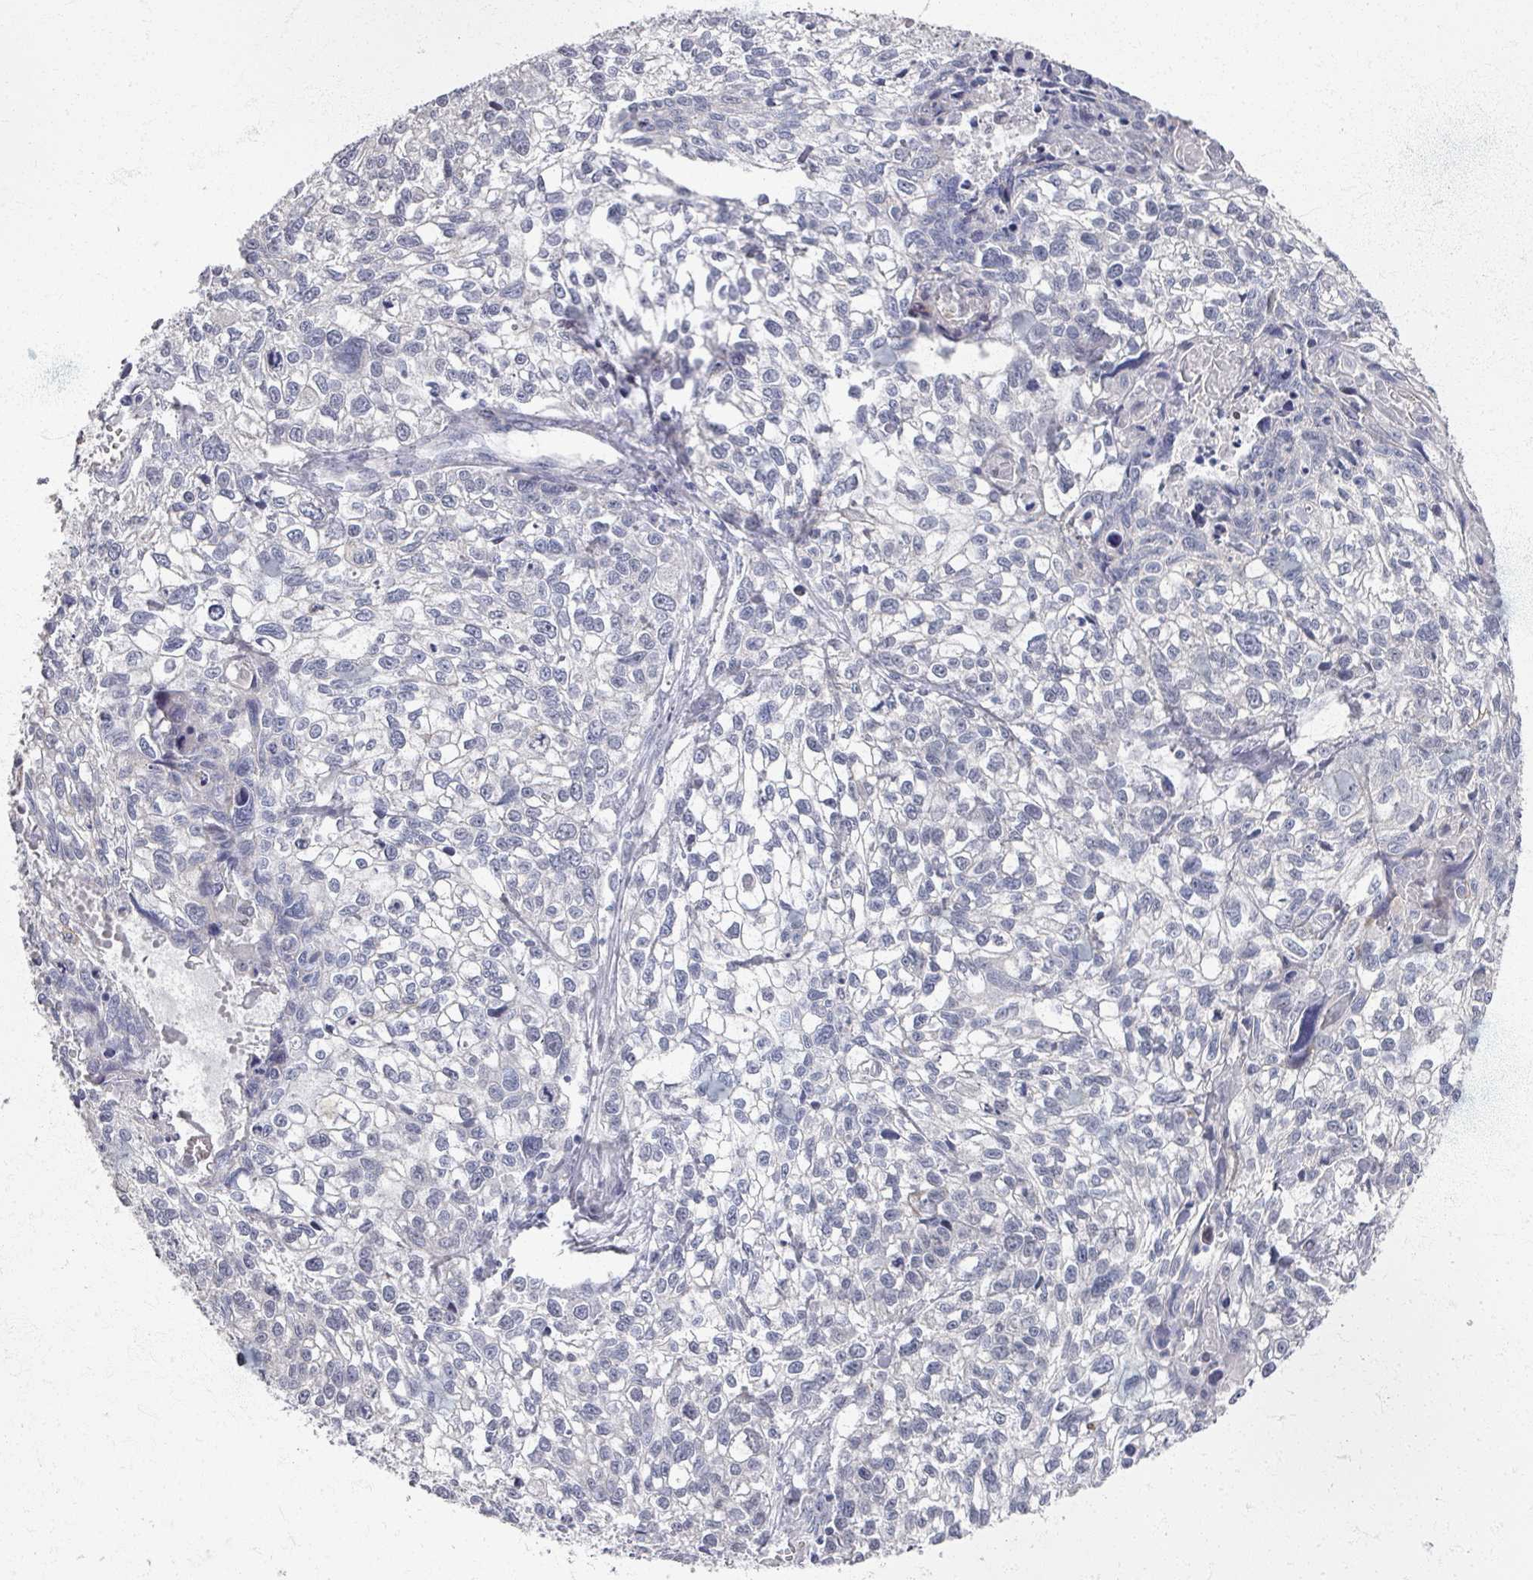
{"staining": {"intensity": "negative", "quantity": "none", "location": "none"}, "tissue": "lung cancer", "cell_type": "Tumor cells", "image_type": "cancer", "snomed": [{"axis": "morphology", "description": "Squamous cell carcinoma, NOS"}, {"axis": "topography", "description": "Lung"}], "caption": "Tumor cells are negative for protein expression in human lung cancer (squamous cell carcinoma).", "gene": "TTYH3", "patient": {"sex": "male", "age": 74}}